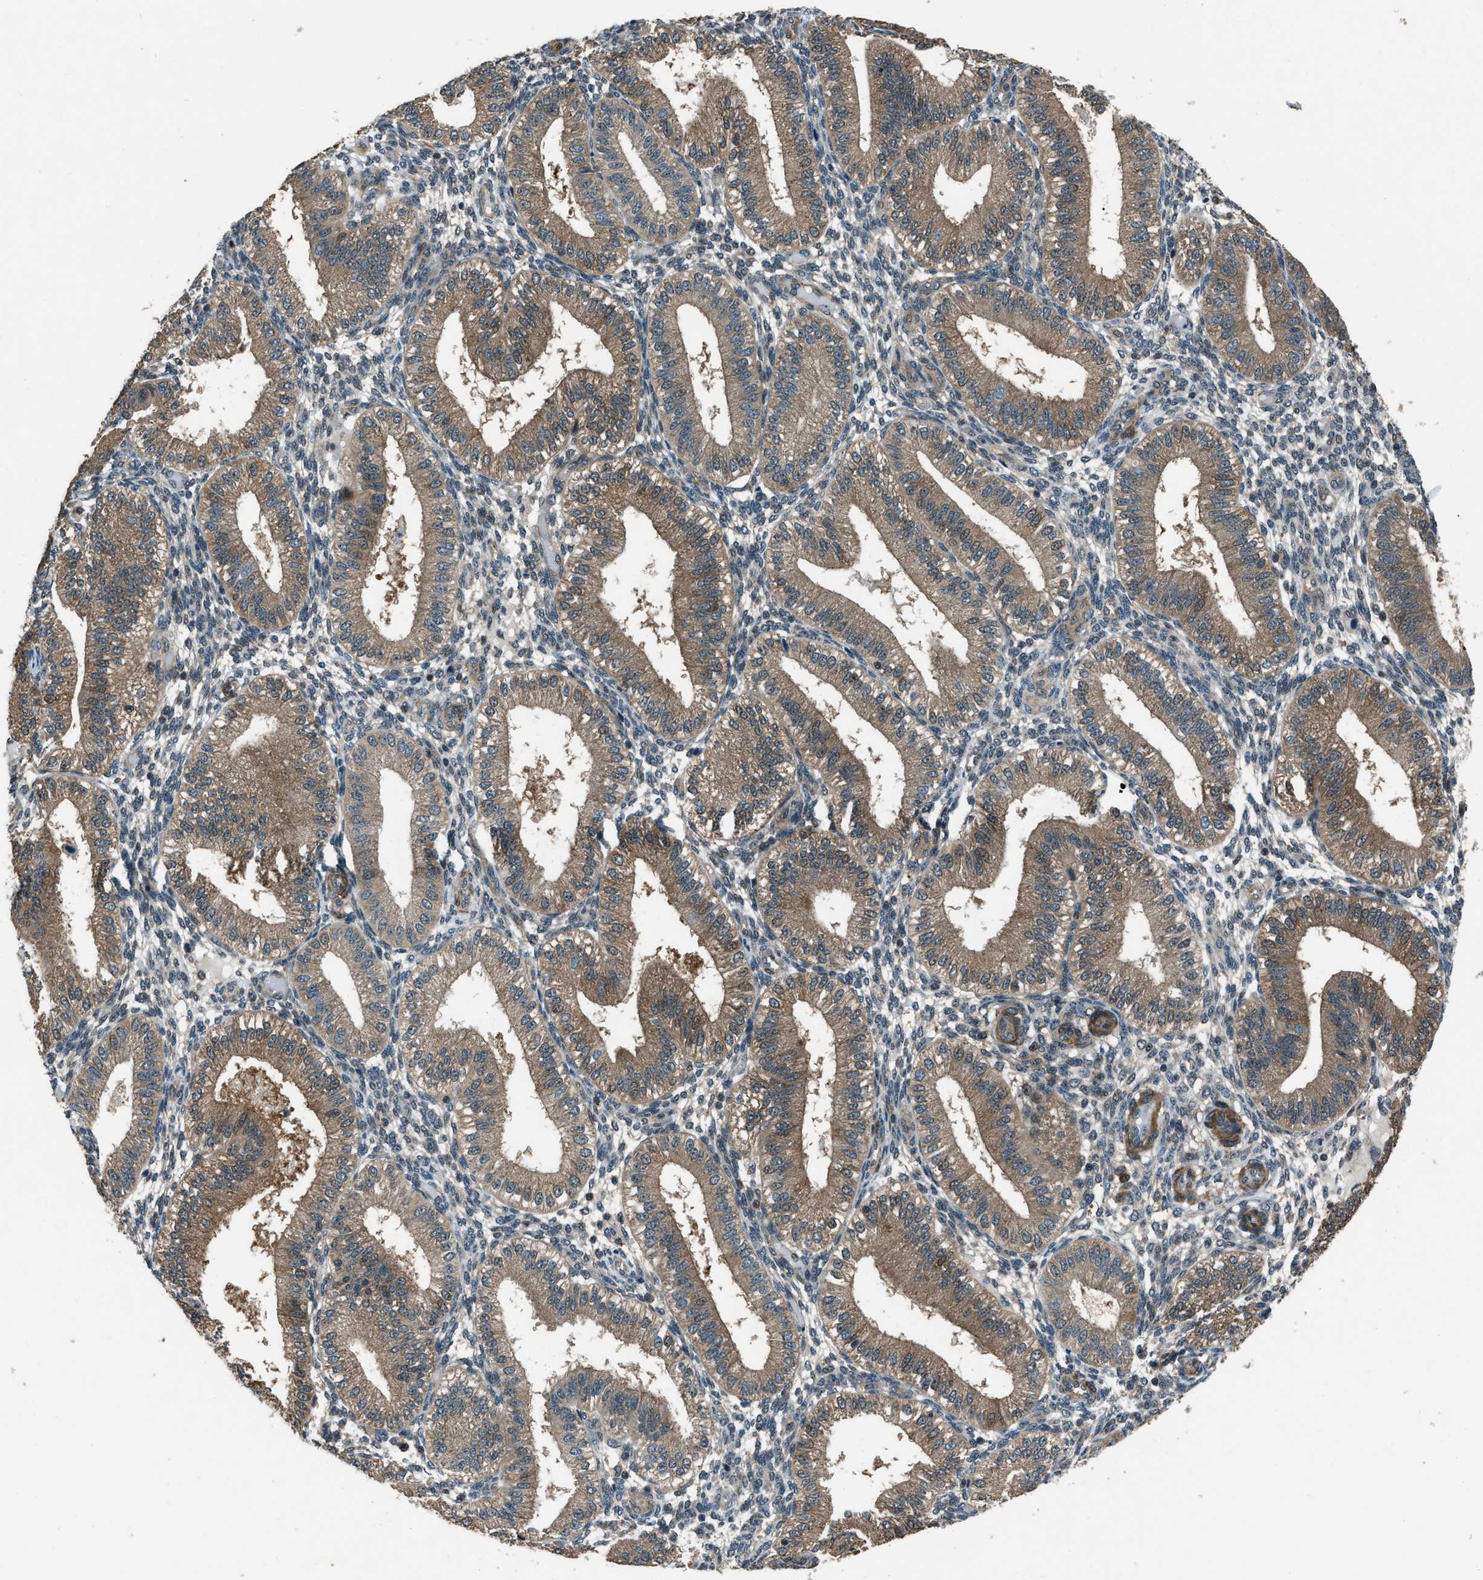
{"staining": {"intensity": "weak", "quantity": "25%-75%", "location": "cytoplasmic/membranous"}, "tissue": "endometrium", "cell_type": "Cells in endometrial stroma", "image_type": "normal", "snomed": [{"axis": "morphology", "description": "Normal tissue, NOS"}, {"axis": "topography", "description": "Endometrium"}], "caption": "High-magnification brightfield microscopy of unremarkable endometrium stained with DAB (brown) and counterstained with hematoxylin (blue). cells in endometrial stroma exhibit weak cytoplasmic/membranous expression is seen in approximately25%-75% of cells.", "gene": "NUDCD3", "patient": {"sex": "female", "age": 39}}